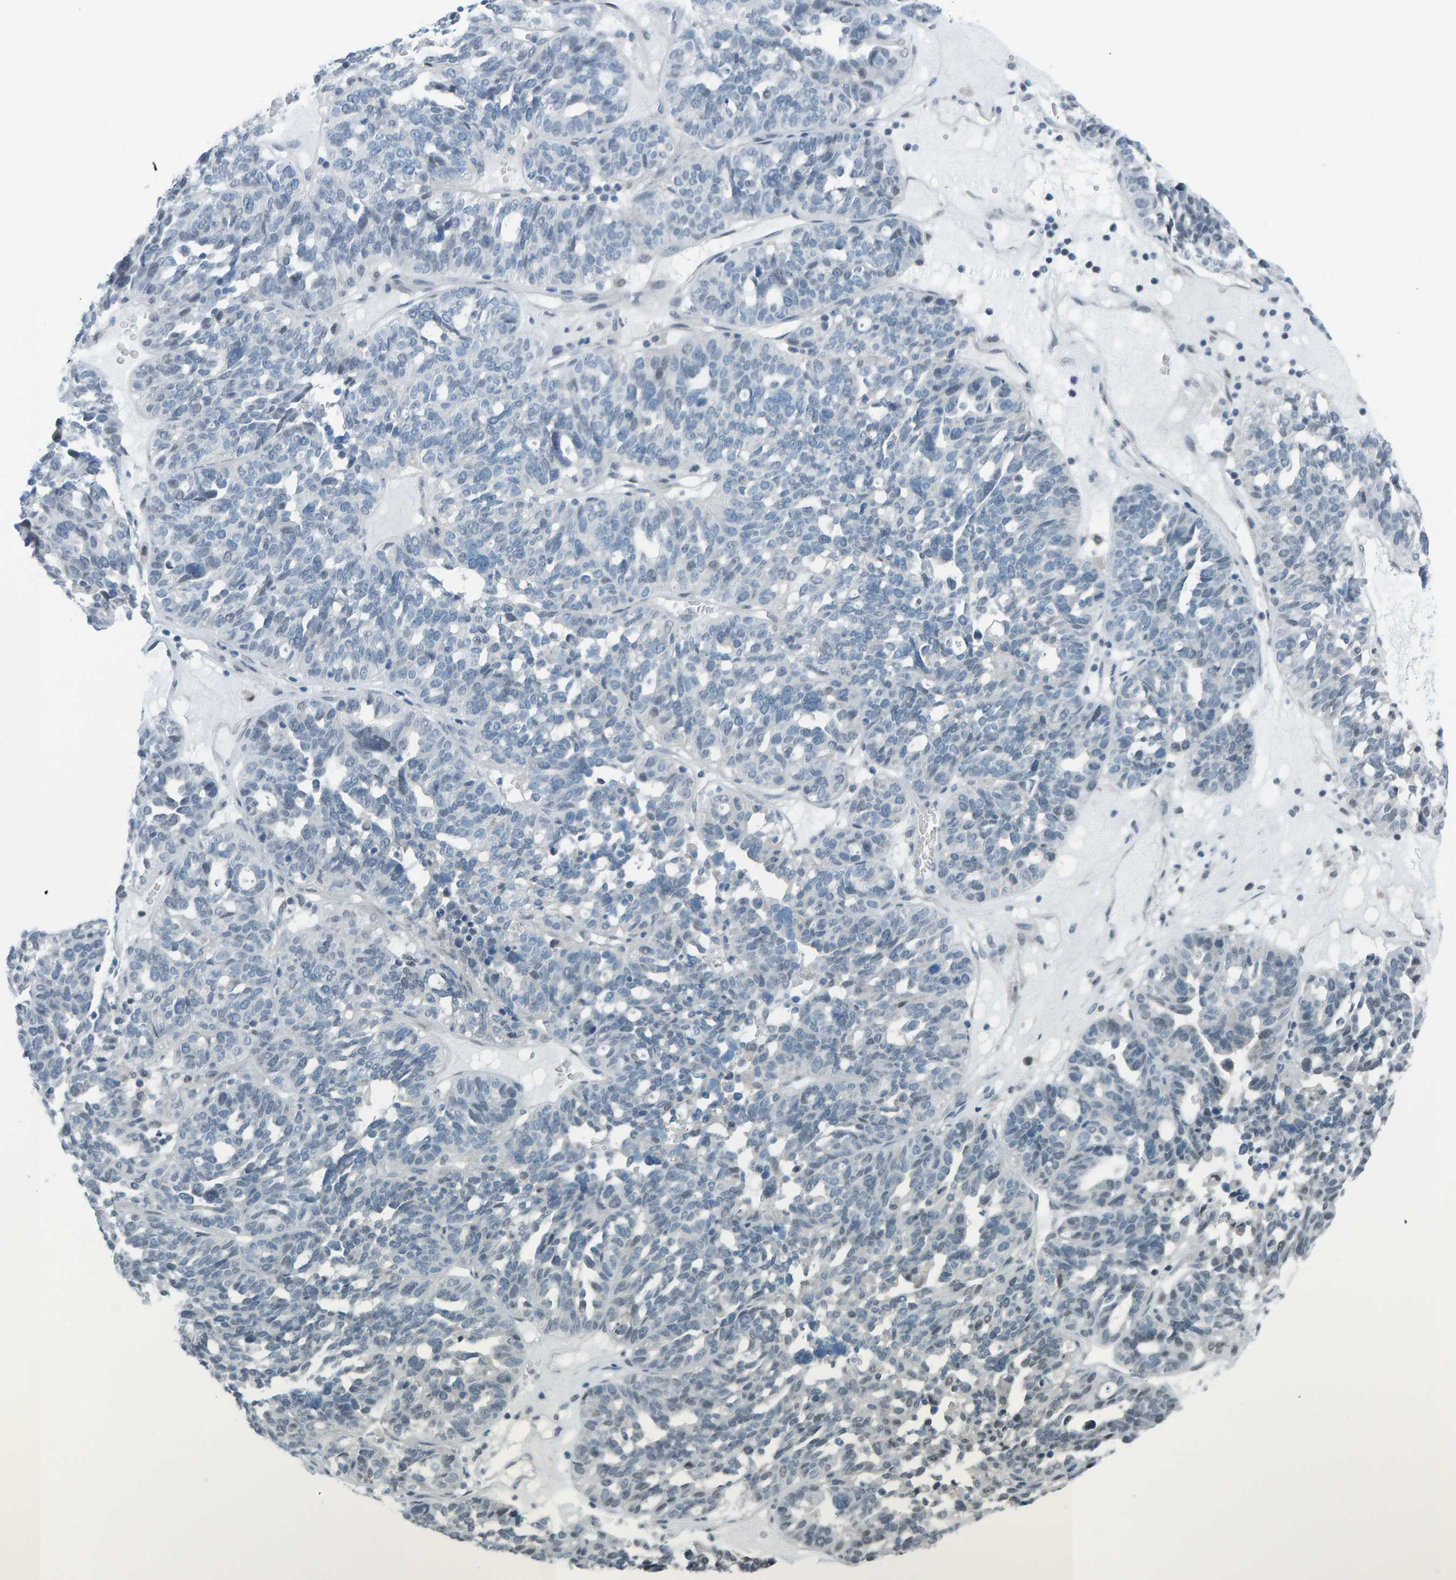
{"staining": {"intensity": "negative", "quantity": "none", "location": "none"}, "tissue": "ovarian cancer", "cell_type": "Tumor cells", "image_type": "cancer", "snomed": [{"axis": "morphology", "description": "Cystadenocarcinoma, serous, NOS"}, {"axis": "topography", "description": "Ovary"}], "caption": "There is no significant expression in tumor cells of ovarian cancer (serous cystadenocarcinoma).", "gene": "CNP", "patient": {"sex": "female", "age": 59}}